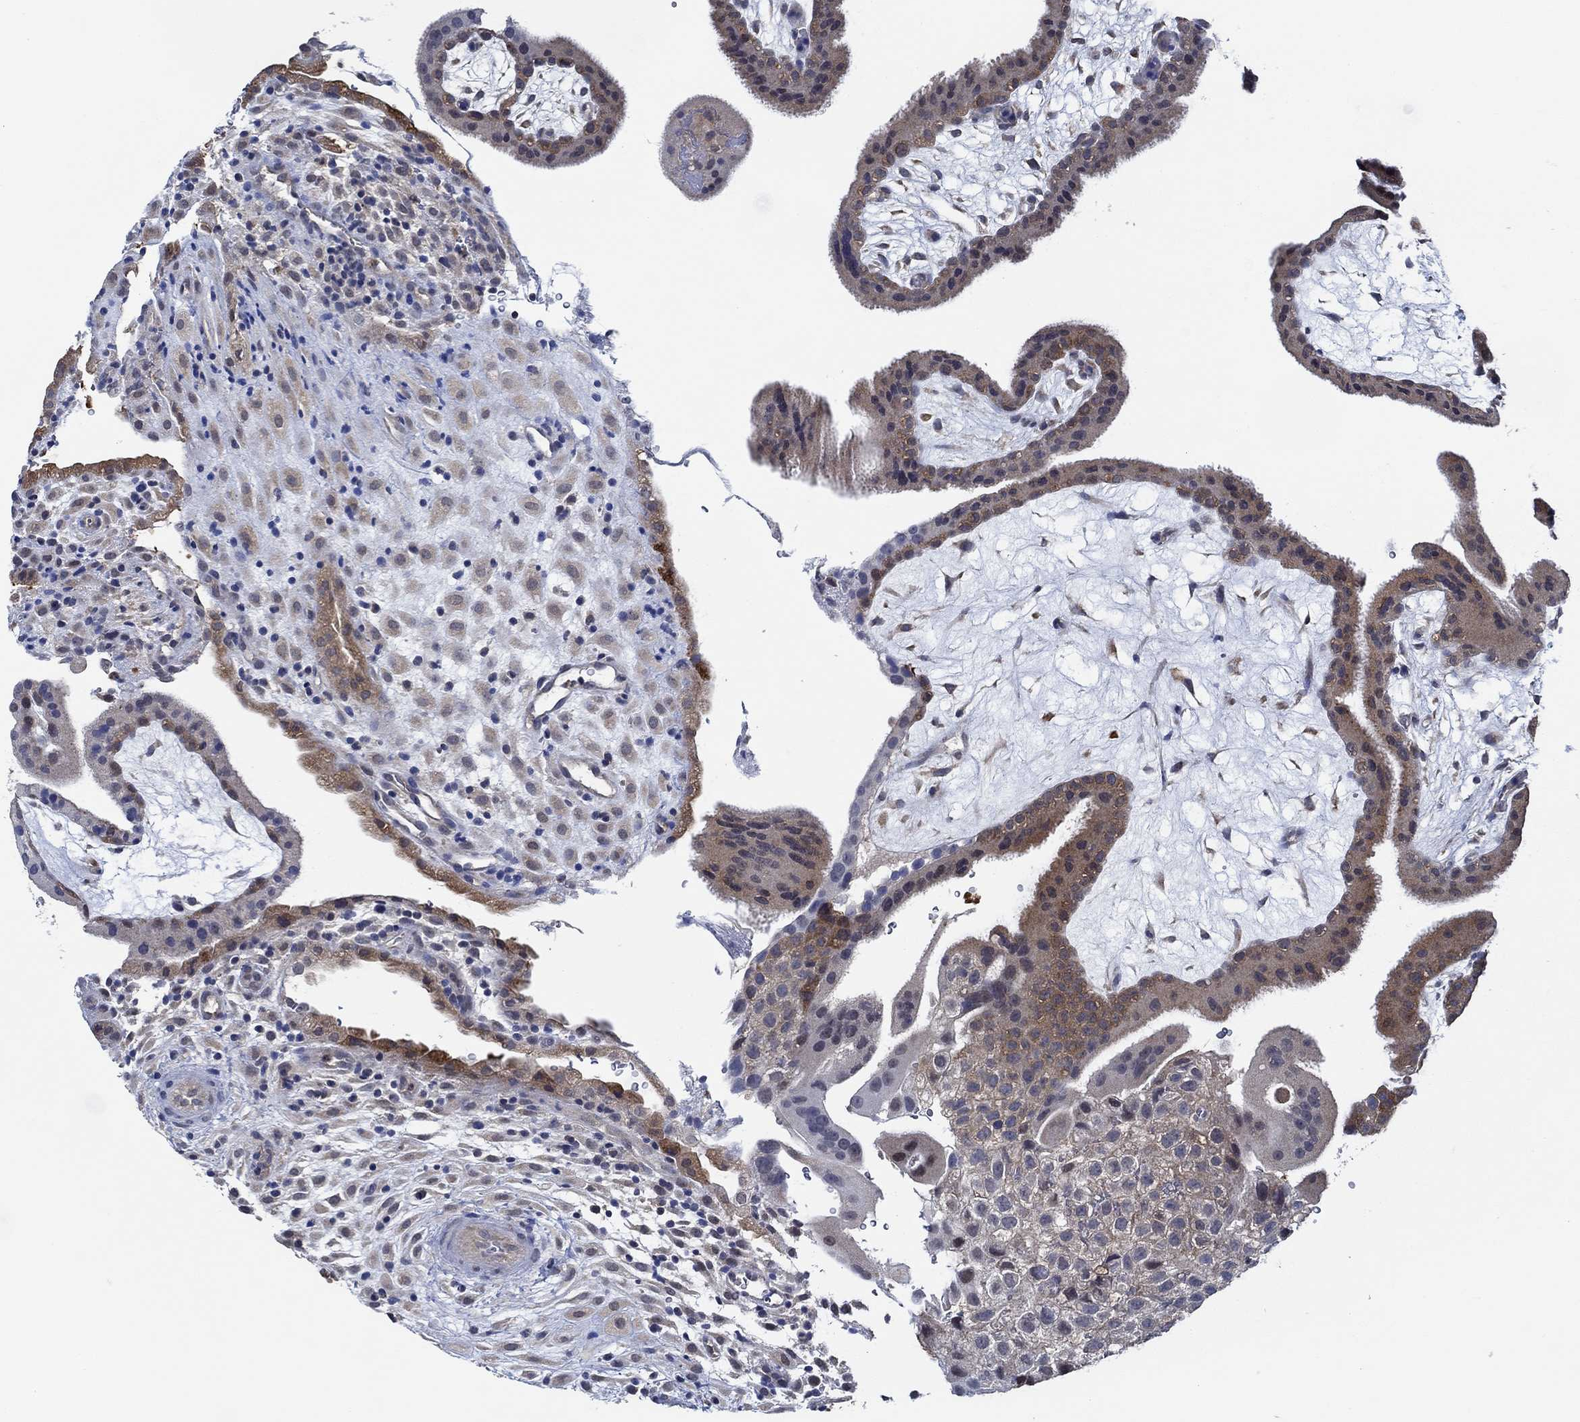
{"staining": {"intensity": "weak", "quantity": "<25%", "location": "cytoplasmic/membranous"}, "tissue": "placenta", "cell_type": "Decidual cells", "image_type": "normal", "snomed": [{"axis": "morphology", "description": "Normal tissue, NOS"}, {"axis": "topography", "description": "Placenta"}], "caption": "Immunohistochemical staining of unremarkable placenta demonstrates no significant staining in decidual cells. (DAB (3,3'-diaminobenzidine) IHC, high magnification).", "gene": "DACT1", "patient": {"sex": "female", "age": 19}}